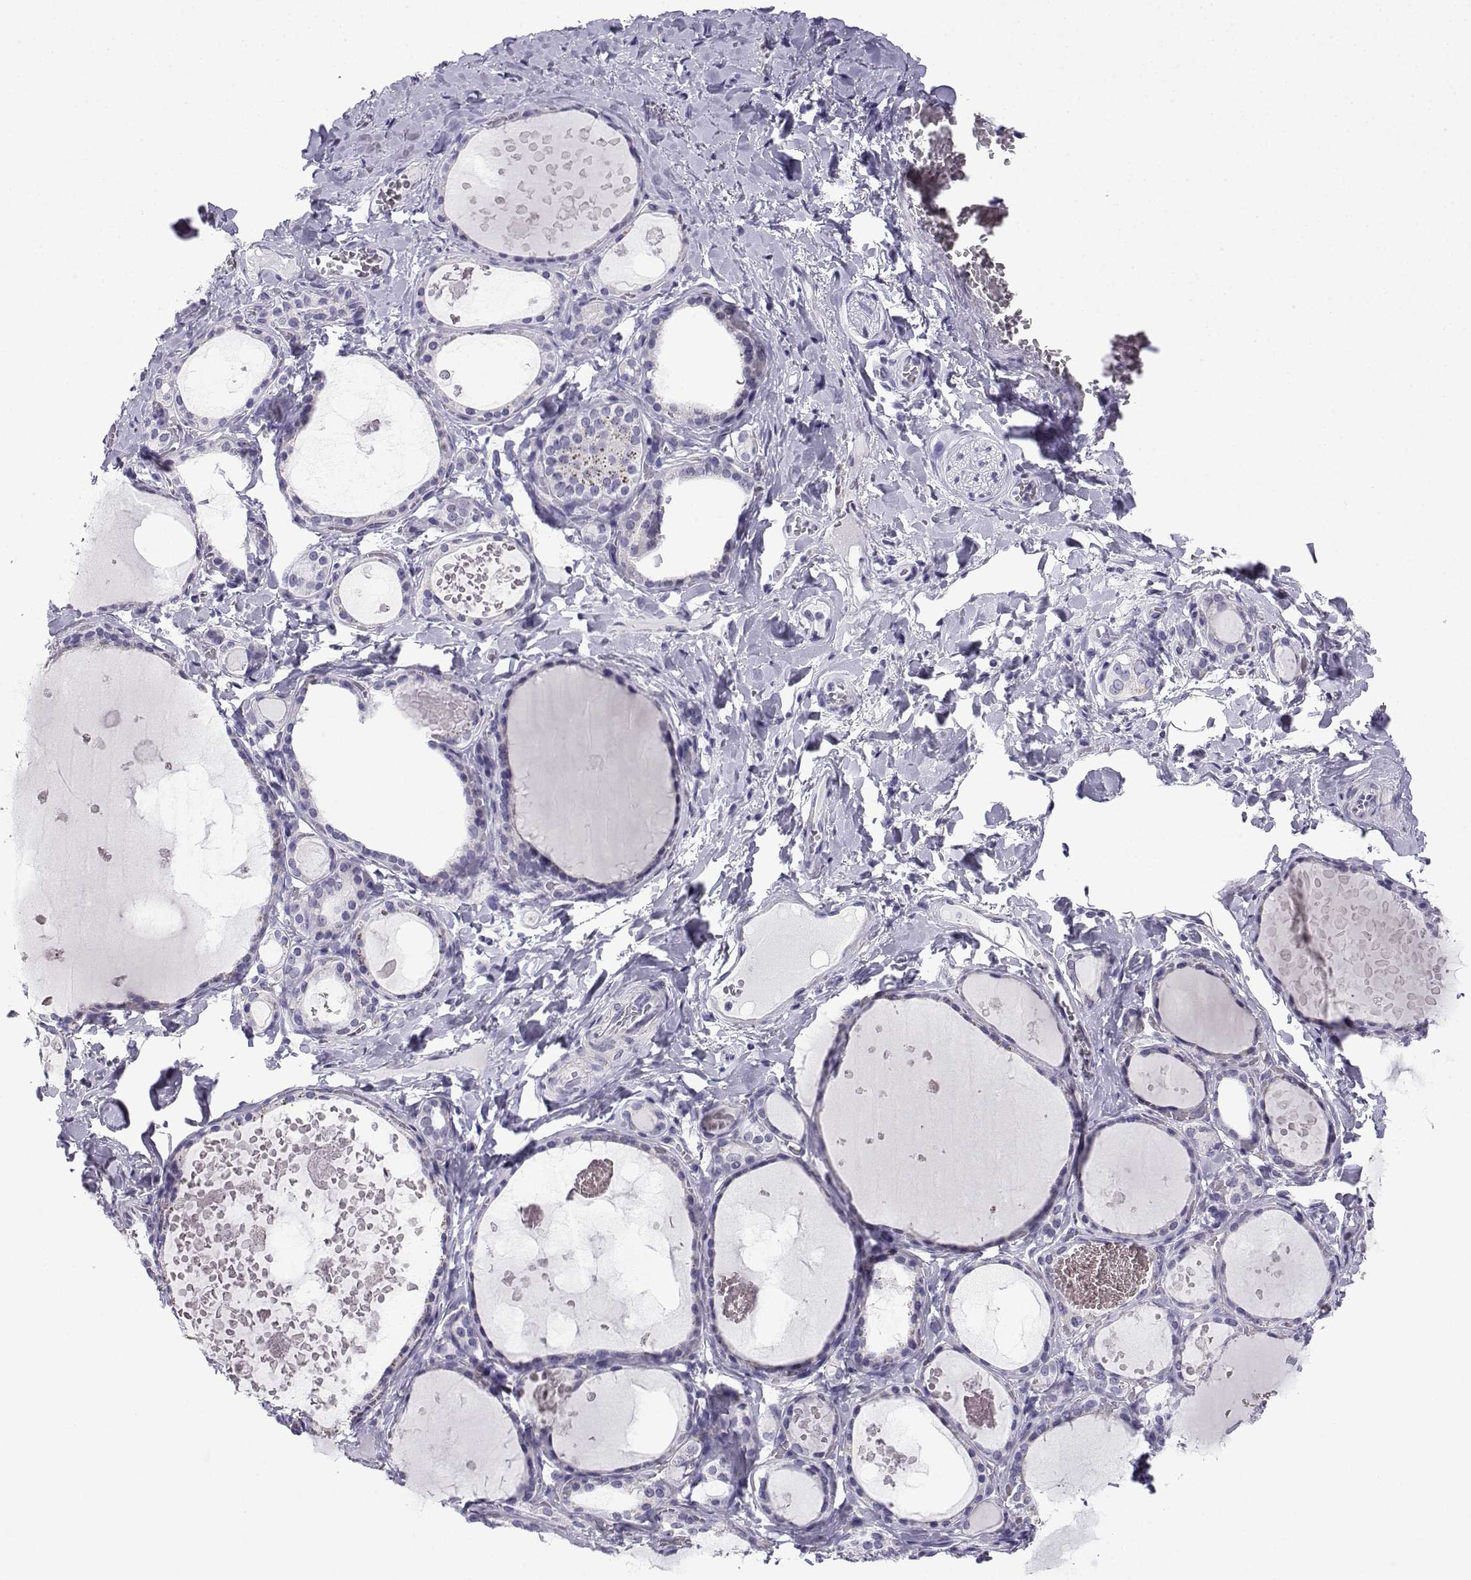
{"staining": {"intensity": "negative", "quantity": "none", "location": "none"}, "tissue": "thyroid gland", "cell_type": "Glandular cells", "image_type": "normal", "snomed": [{"axis": "morphology", "description": "Normal tissue, NOS"}, {"axis": "topography", "description": "Thyroid gland"}], "caption": "Glandular cells are negative for brown protein staining in benign thyroid gland. (DAB (3,3'-diaminobenzidine) immunohistochemistry, high magnification).", "gene": "ACRBP", "patient": {"sex": "female", "age": 56}}